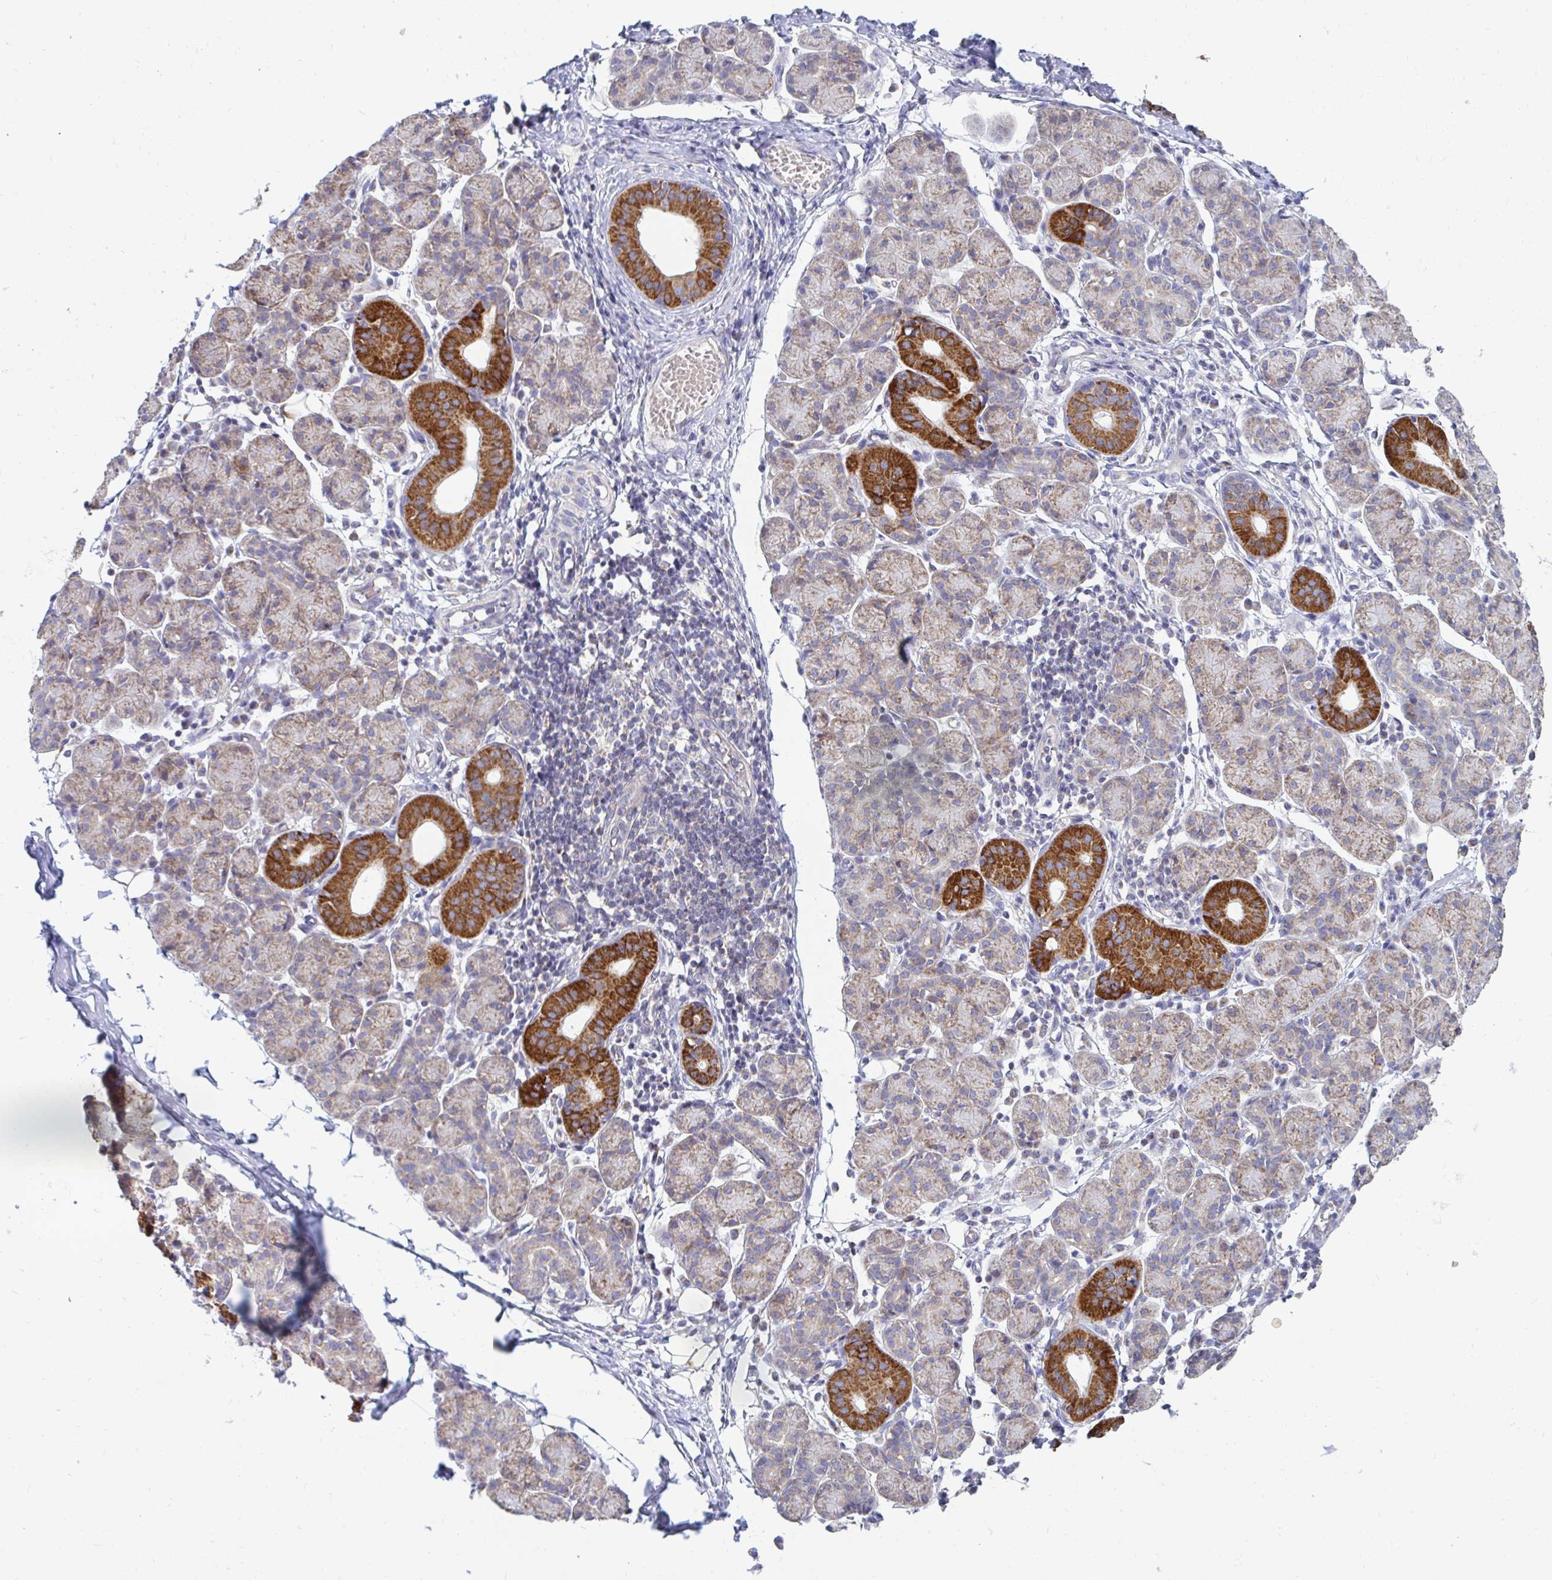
{"staining": {"intensity": "strong", "quantity": "<25%", "location": "cytoplasmic/membranous"}, "tissue": "salivary gland", "cell_type": "Glandular cells", "image_type": "normal", "snomed": [{"axis": "morphology", "description": "Normal tissue, NOS"}, {"axis": "morphology", "description": "Inflammation, NOS"}, {"axis": "topography", "description": "Lymph node"}, {"axis": "topography", "description": "Salivary gland"}], "caption": "This is a histology image of immunohistochemistry (IHC) staining of normal salivary gland, which shows strong staining in the cytoplasmic/membranous of glandular cells.", "gene": "OR10R2", "patient": {"sex": "male", "age": 3}}